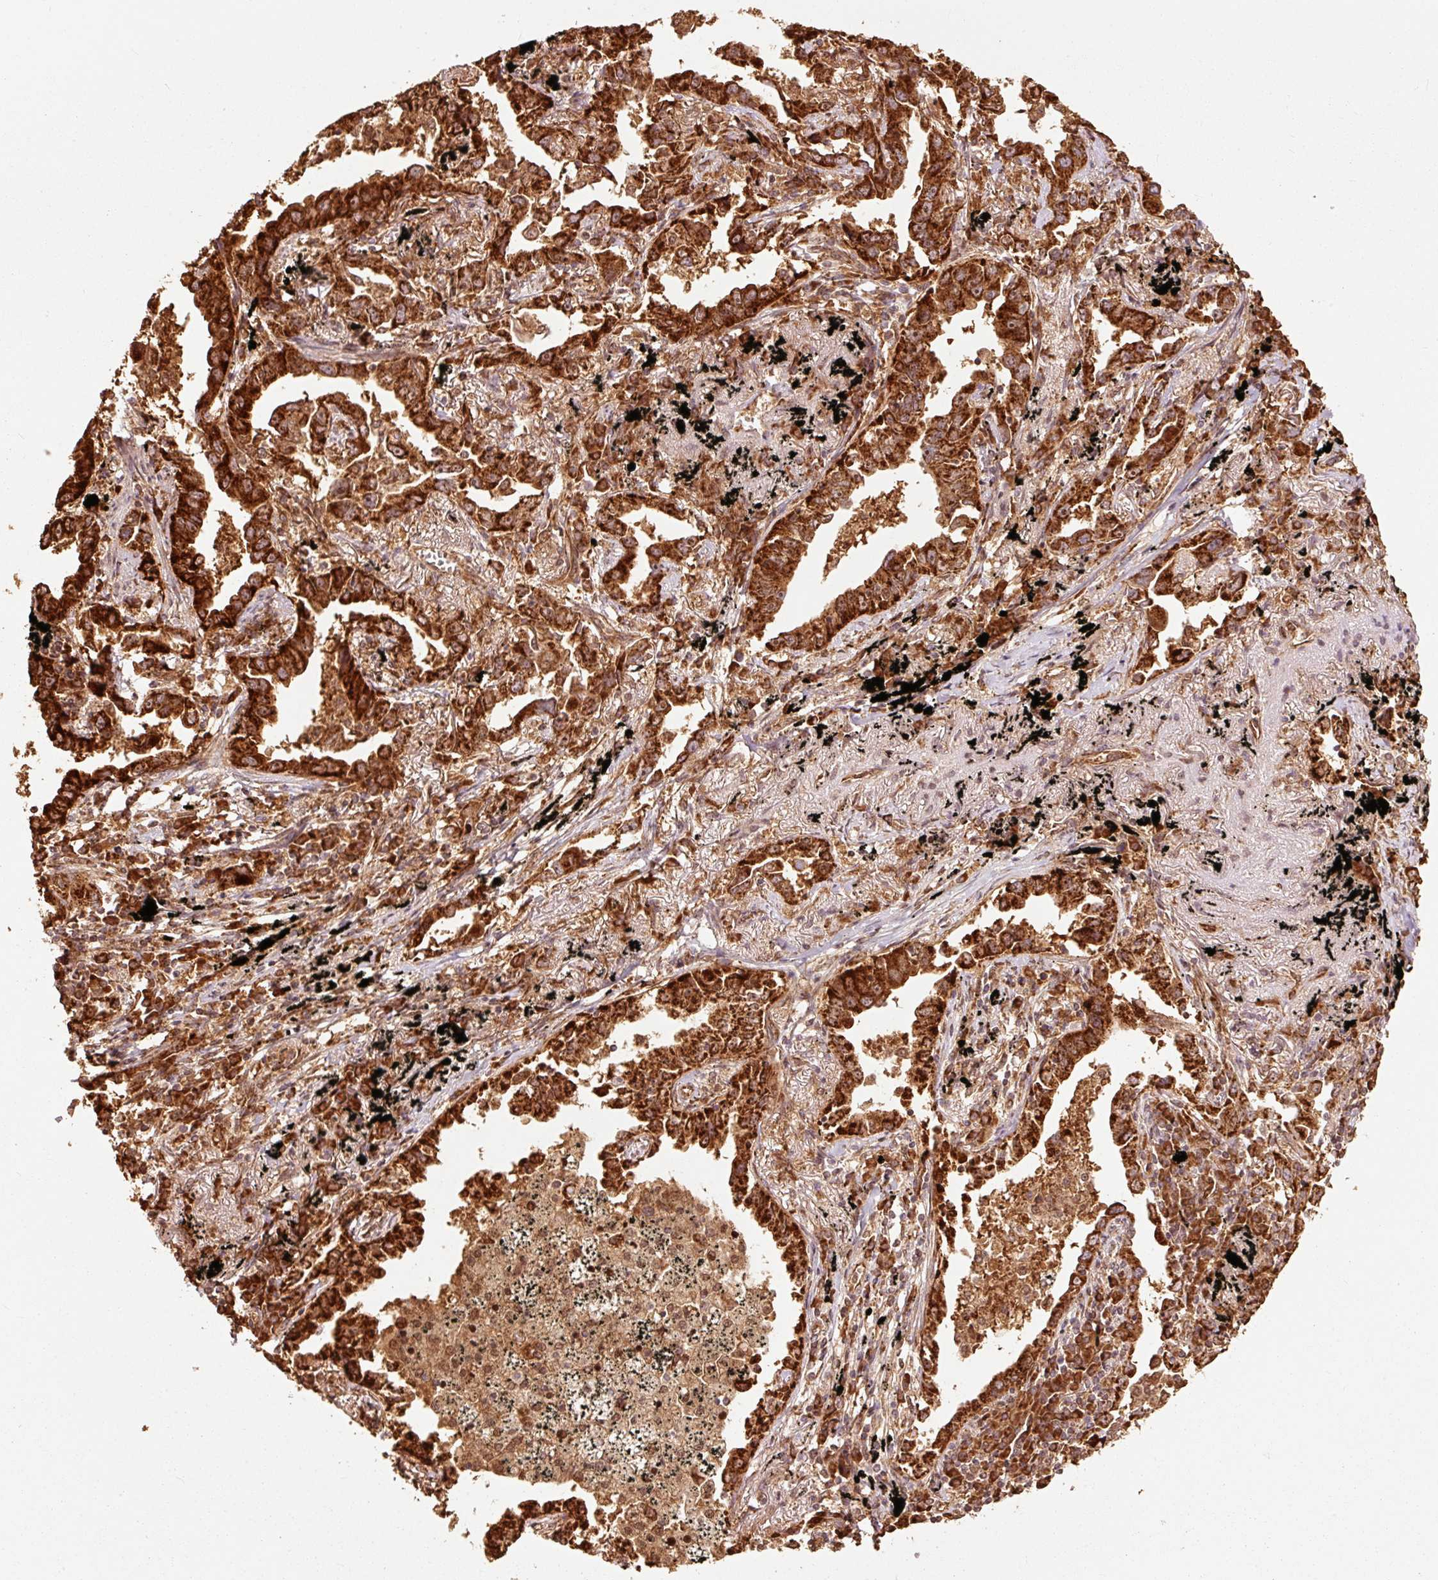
{"staining": {"intensity": "strong", "quantity": ">75%", "location": "cytoplasmic/membranous"}, "tissue": "lung cancer", "cell_type": "Tumor cells", "image_type": "cancer", "snomed": [{"axis": "morphology", "description": "Adenocarcinoma, NOS"}, {"axis": "topography", "description": "Lung"}], "caption": "Approximately >75% of tumor cells in lung cancer (adenocarcinoma) show strong cytoplasmic/membranous protein positivity as visualized by brown immunohistochemical staining.", "gene": "MRPL16", "patient": {"sex": "male", "age": 67}}